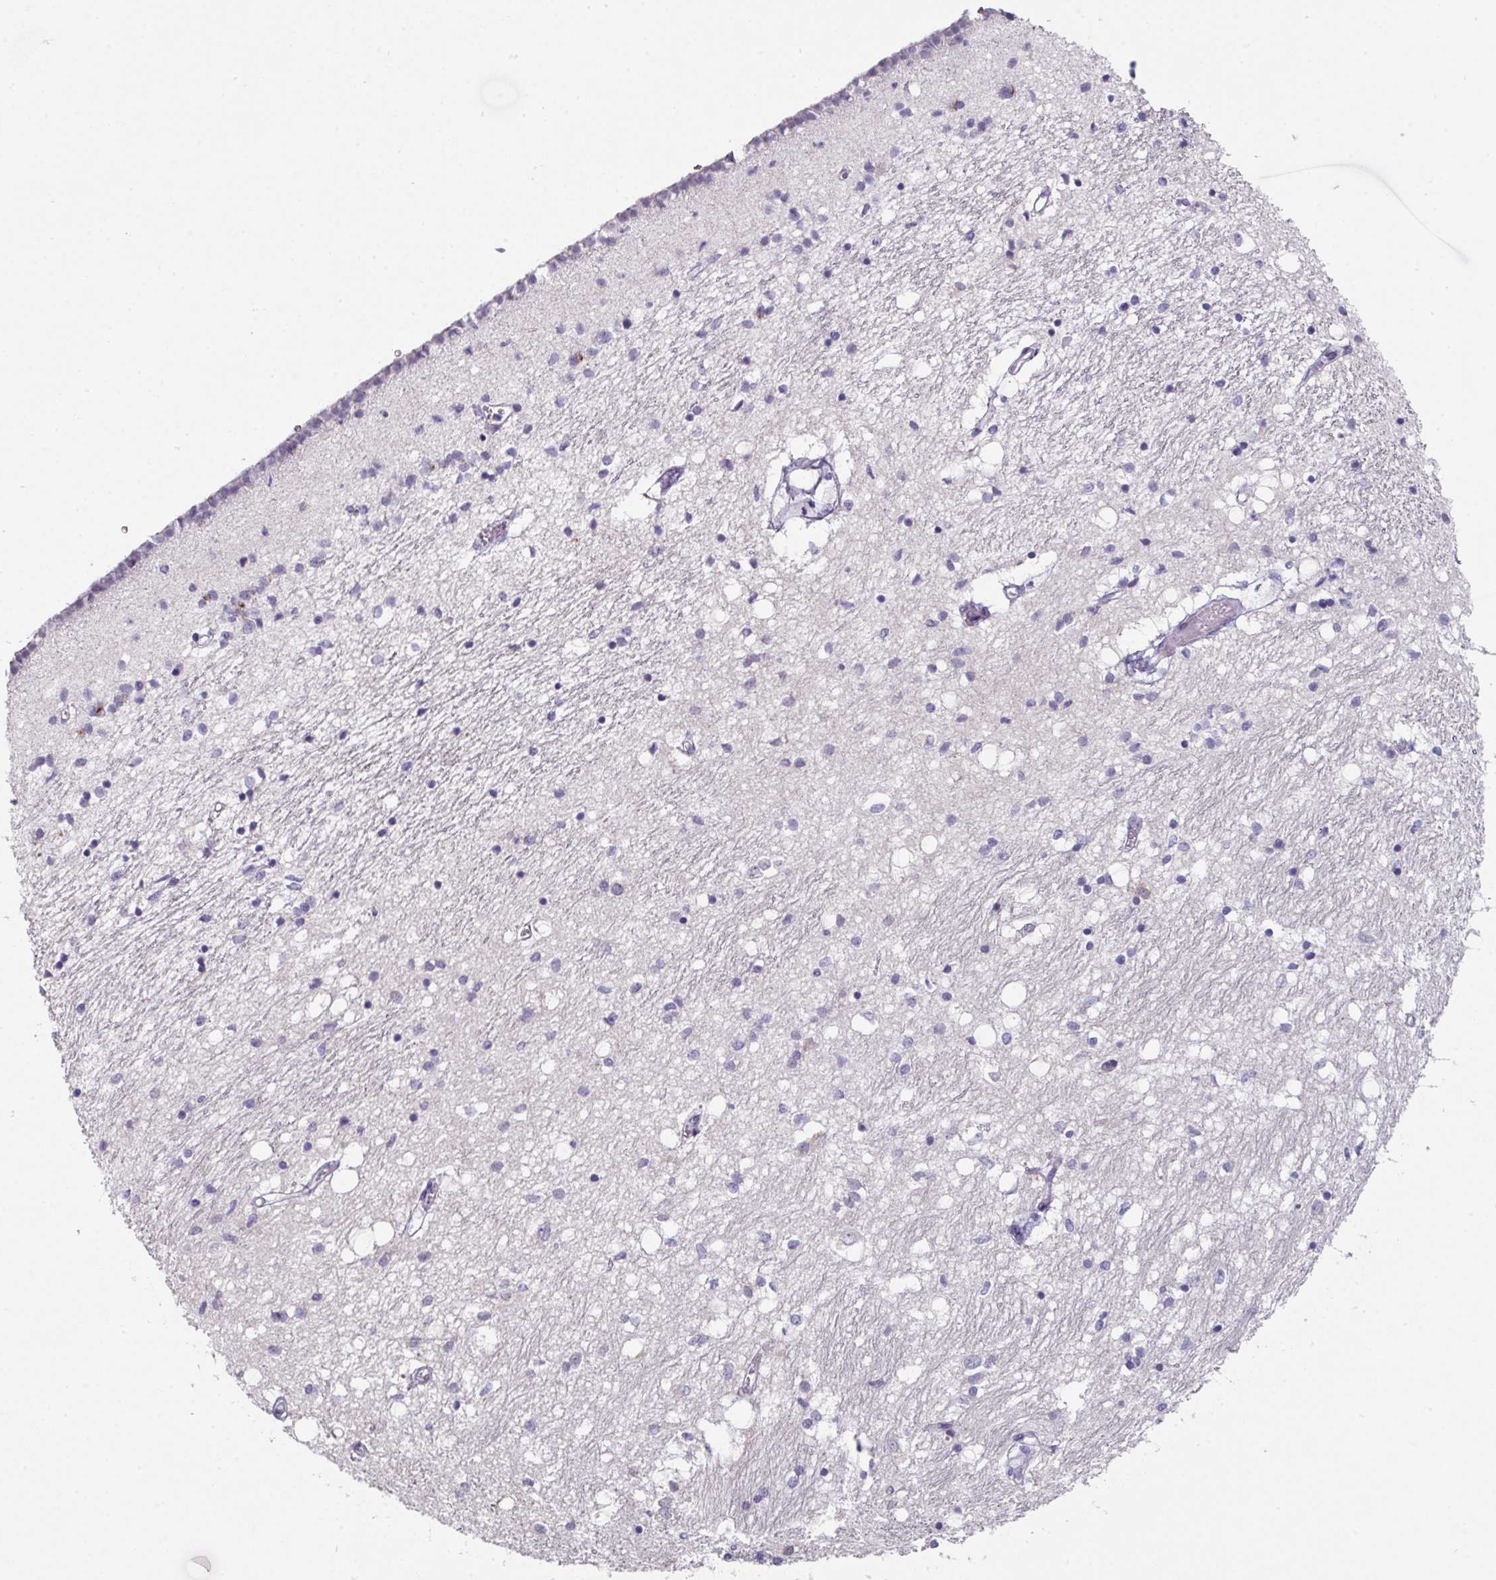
{"staining": {"intensity": "negative", "quantity": "none", "location": "none"}, "tissue": "caudate", "cell_type": "Glial cells", "image_type": "normal", "snomed": [{"axis": "morphology", "description": "Normal tissue, NOS"}, {"axis": "topography", "description": "Lateral ventricle wall"}], "caption": "A micrograph of caudate stained for a protein exhibits no brown staining in glial cells.", "gene": "DEFB115", "patient": {"sex": "male", "age": 70}}